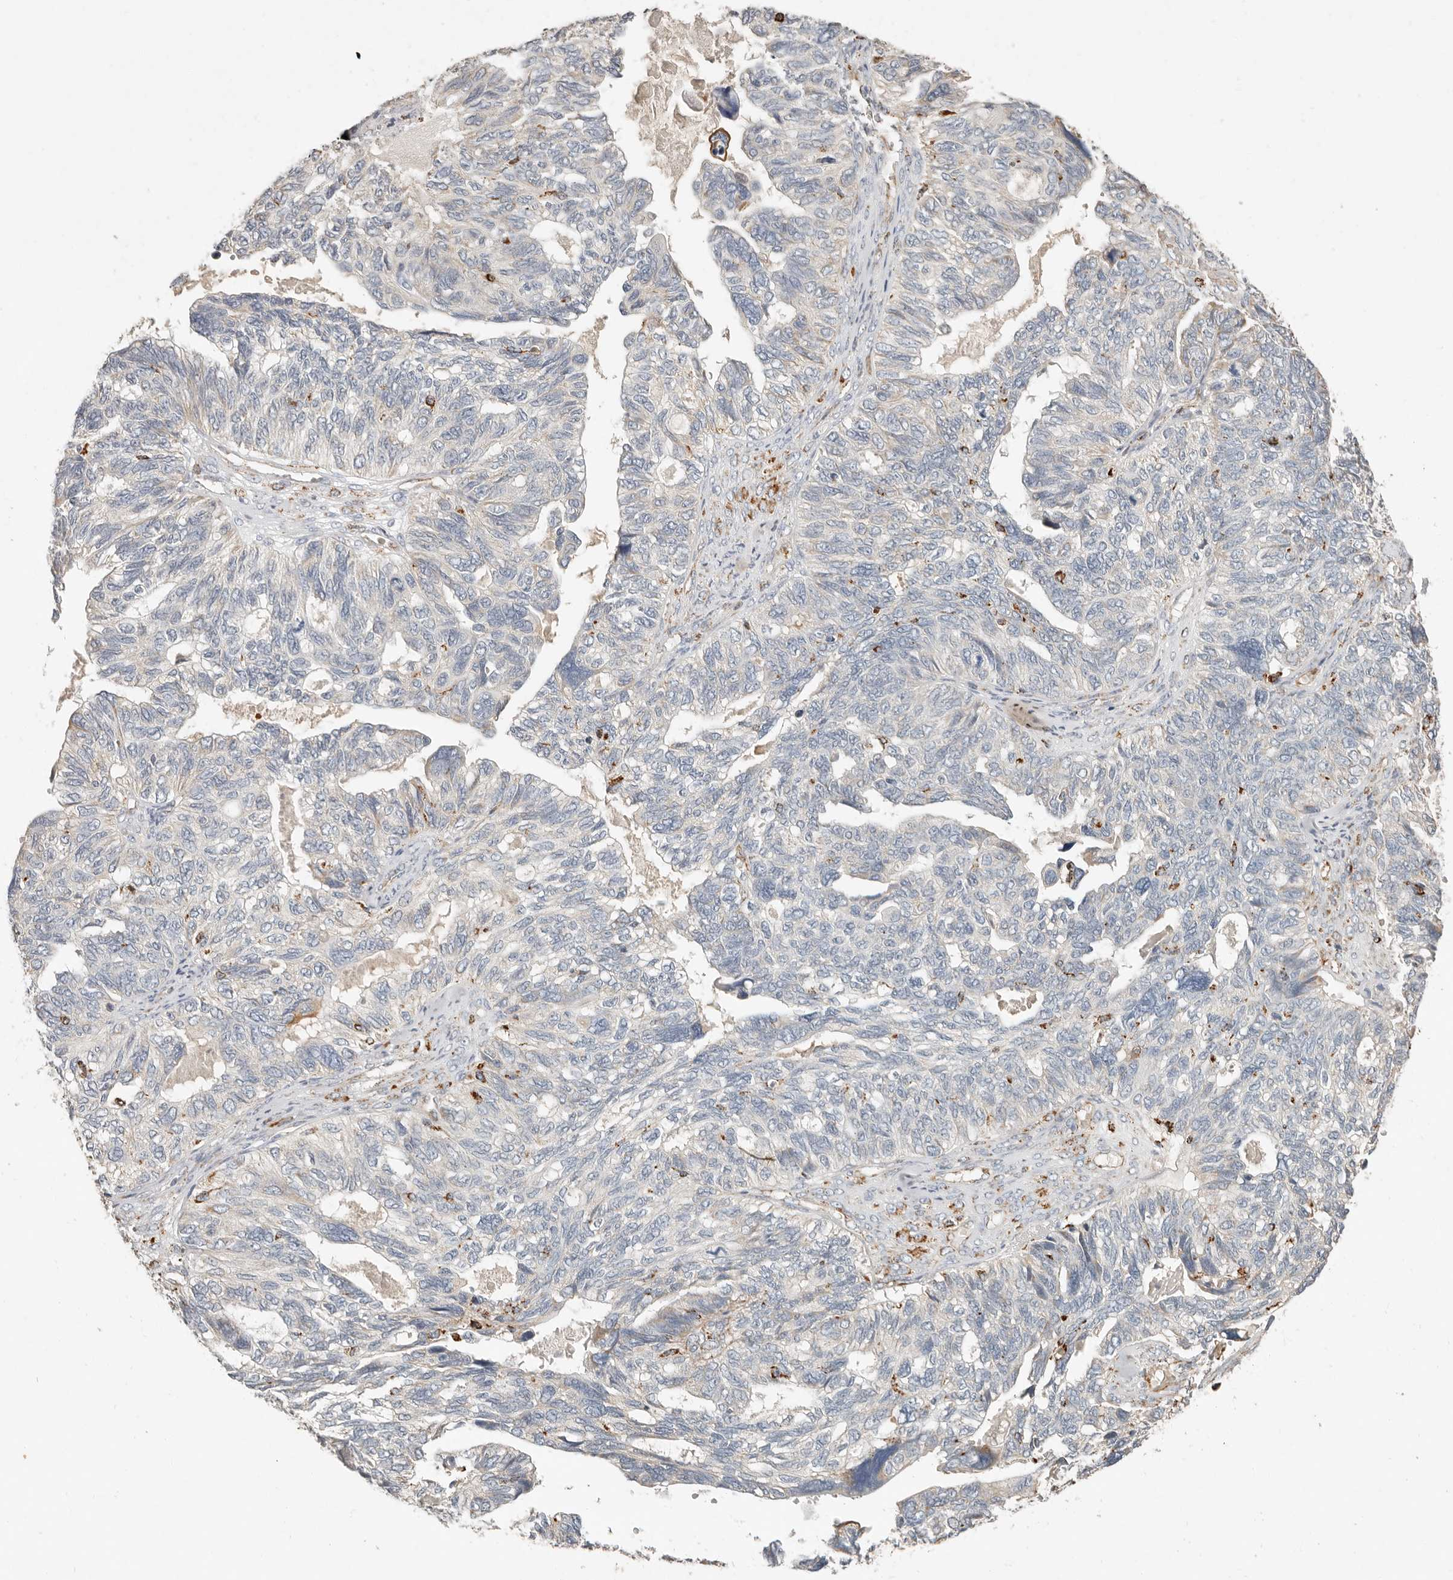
{"staining": {"intensity": "negative", "quantity": "none", "location": "none"}, "tissue": "ovarian cancer", "cell_type": "Tumor cells", "image_type": "cancer", "snomed": [{"axis": "morphology", "description": "Cystadenocarcinoma, serous, NOS"}, {"axis": "topography", "description": "Ovary"}], "caption": "There is no significant expression in tumor cells of ovarian cancer.", "gene": "ARHGEF10L", "patient": {"sex": "female", "age": 79}}